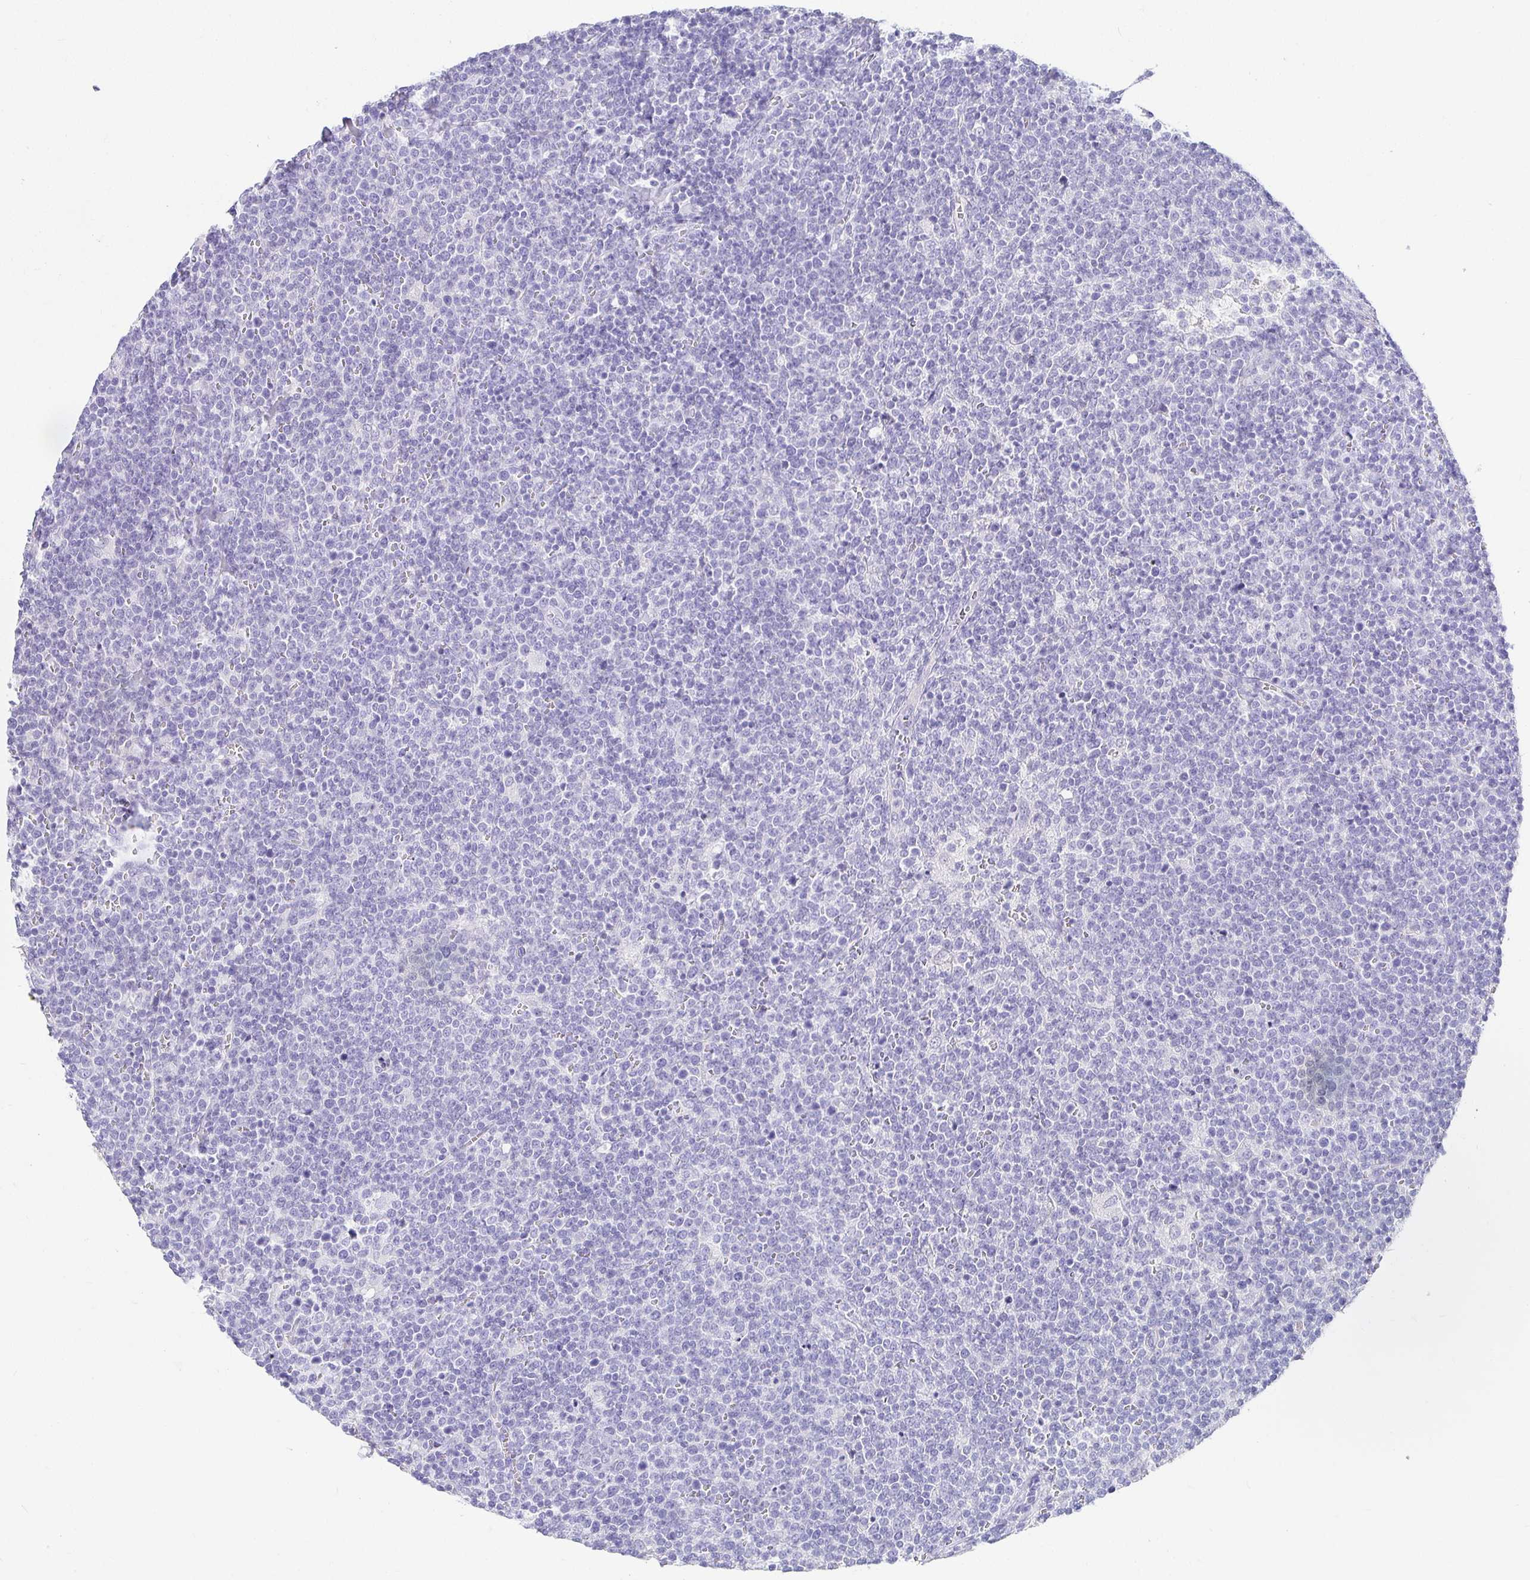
{"staining": {"intensity": "negative", "quantity": "none", "location": "none"}, "tissue": "lymphoma", "cell_type": "Tumor cells", "image_type": "cancer", "snomed": [{"axis": "morphology", "description": "Malignant lymphoma, non-Hodgkin's type, High grade"}, {"axis": "topography", "description": "Lymph node"}], "caption": "Histopathology image shows no significant protein staining in tumor cells of lymphoma. The staining was performed using DAB to visualize the protein expression in brown, while the nuclei were stained in blue with hematoxylin (Magnification: 20x).", "gene": "CHAT", "patient": {"sex": "male", "age": 61}}